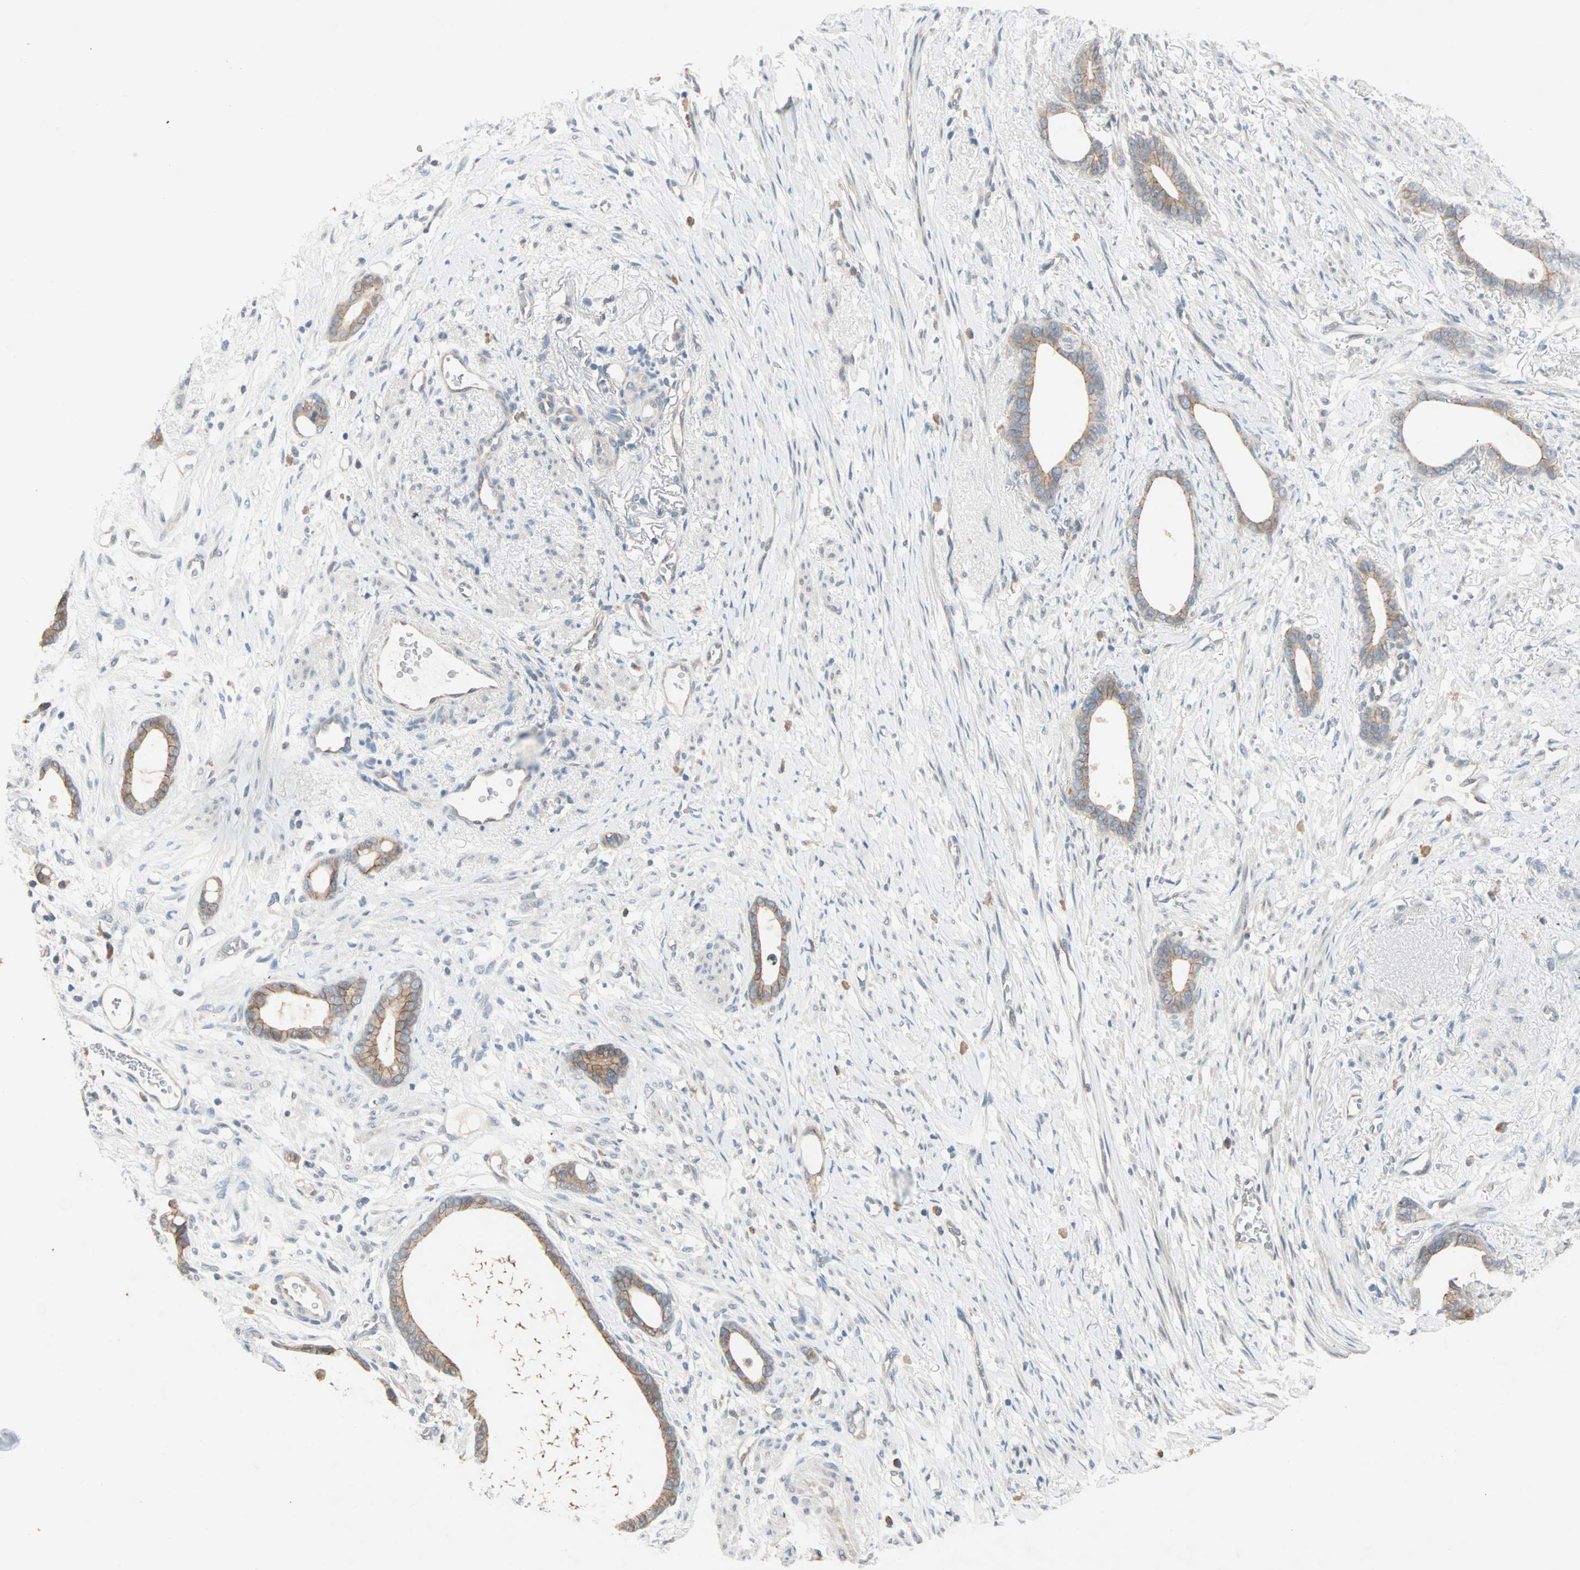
{"staining": {"intensity": "moderate", "quantity": ">75%", "location": "cytoplasmic/membranous"}, "tissue": "stomach cancer", "cell_type": "Tumor cells", "image_type": "cancer", "snomed": [{"axis": "morphology", "description": "Adenocarcinoma, NOS"}, {"axis": "topography", "description": "Stomach"}], "caption": "Brown immunohistochemical staining in stomach cancer shows moderate cytoplasmic/membranous expression in about >75% of tumor cells. The staining is performed using DAB brown chromogen to label protein expression. The nuclei are counter-stained blue using hematoxylin.", "gene": "TTF2", "patient": {"sex": "female", "age": 75}}